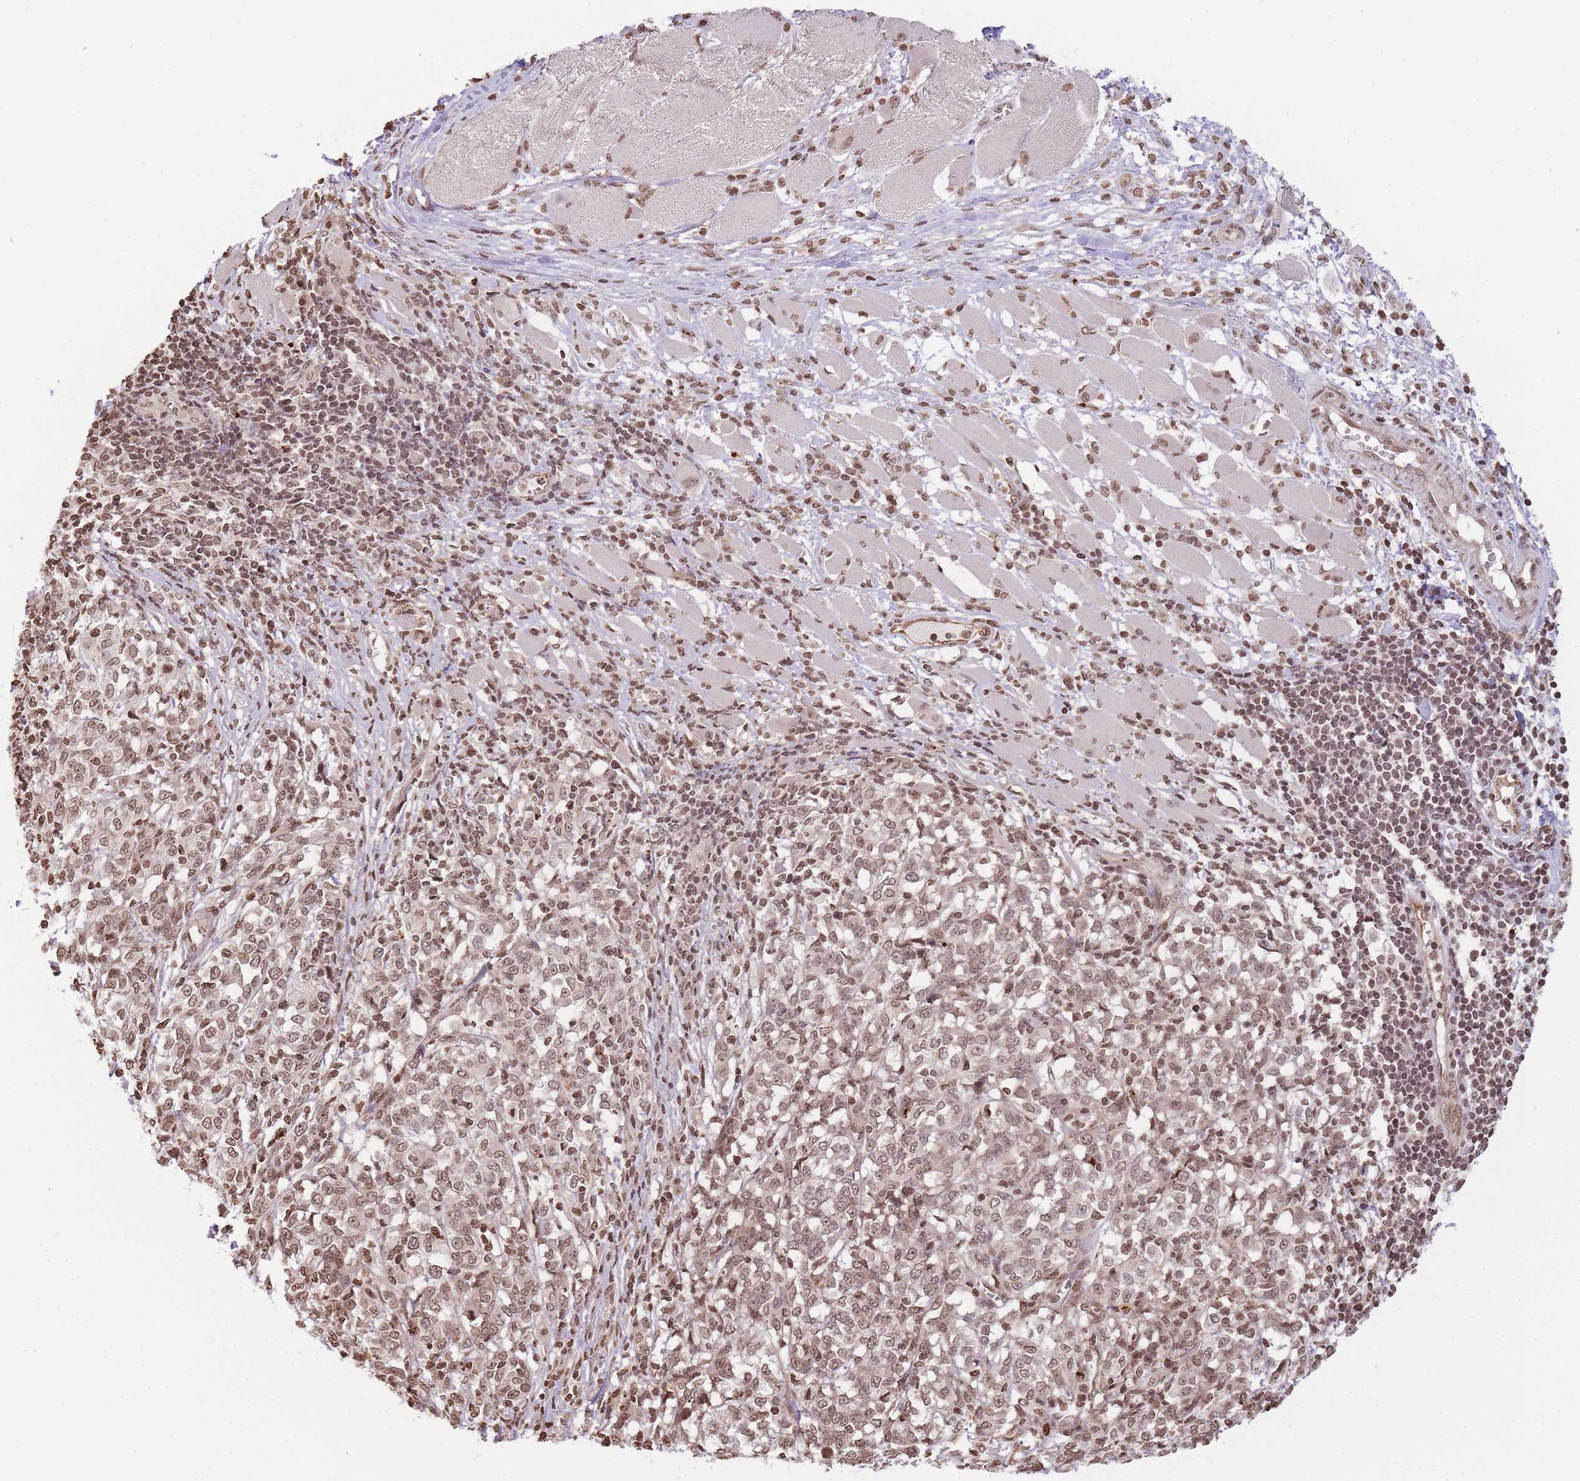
{"staining": {"intensity": "moderate", "quantity": ">75%", "location": "nuclear"}, "tissue": "melanoma", "cell_type": "Tumor cells", "image_type": "cancer", "snomed": [{"axis": "morphology", "description": "Malignant melanoma, NOS"}, {"axis": "topography", "description": "Skin"}], "caption": "Tumor cells show medium levels of moderate nuclear staining in about >75% of cells in melanoma. The staining is performed using DAB brown chromogen to label protein expression. The nuclei are counter-stained blue using hematoxylin.", "gene": "WWTR1", "patient": {"sex": "female", "age": 72}}